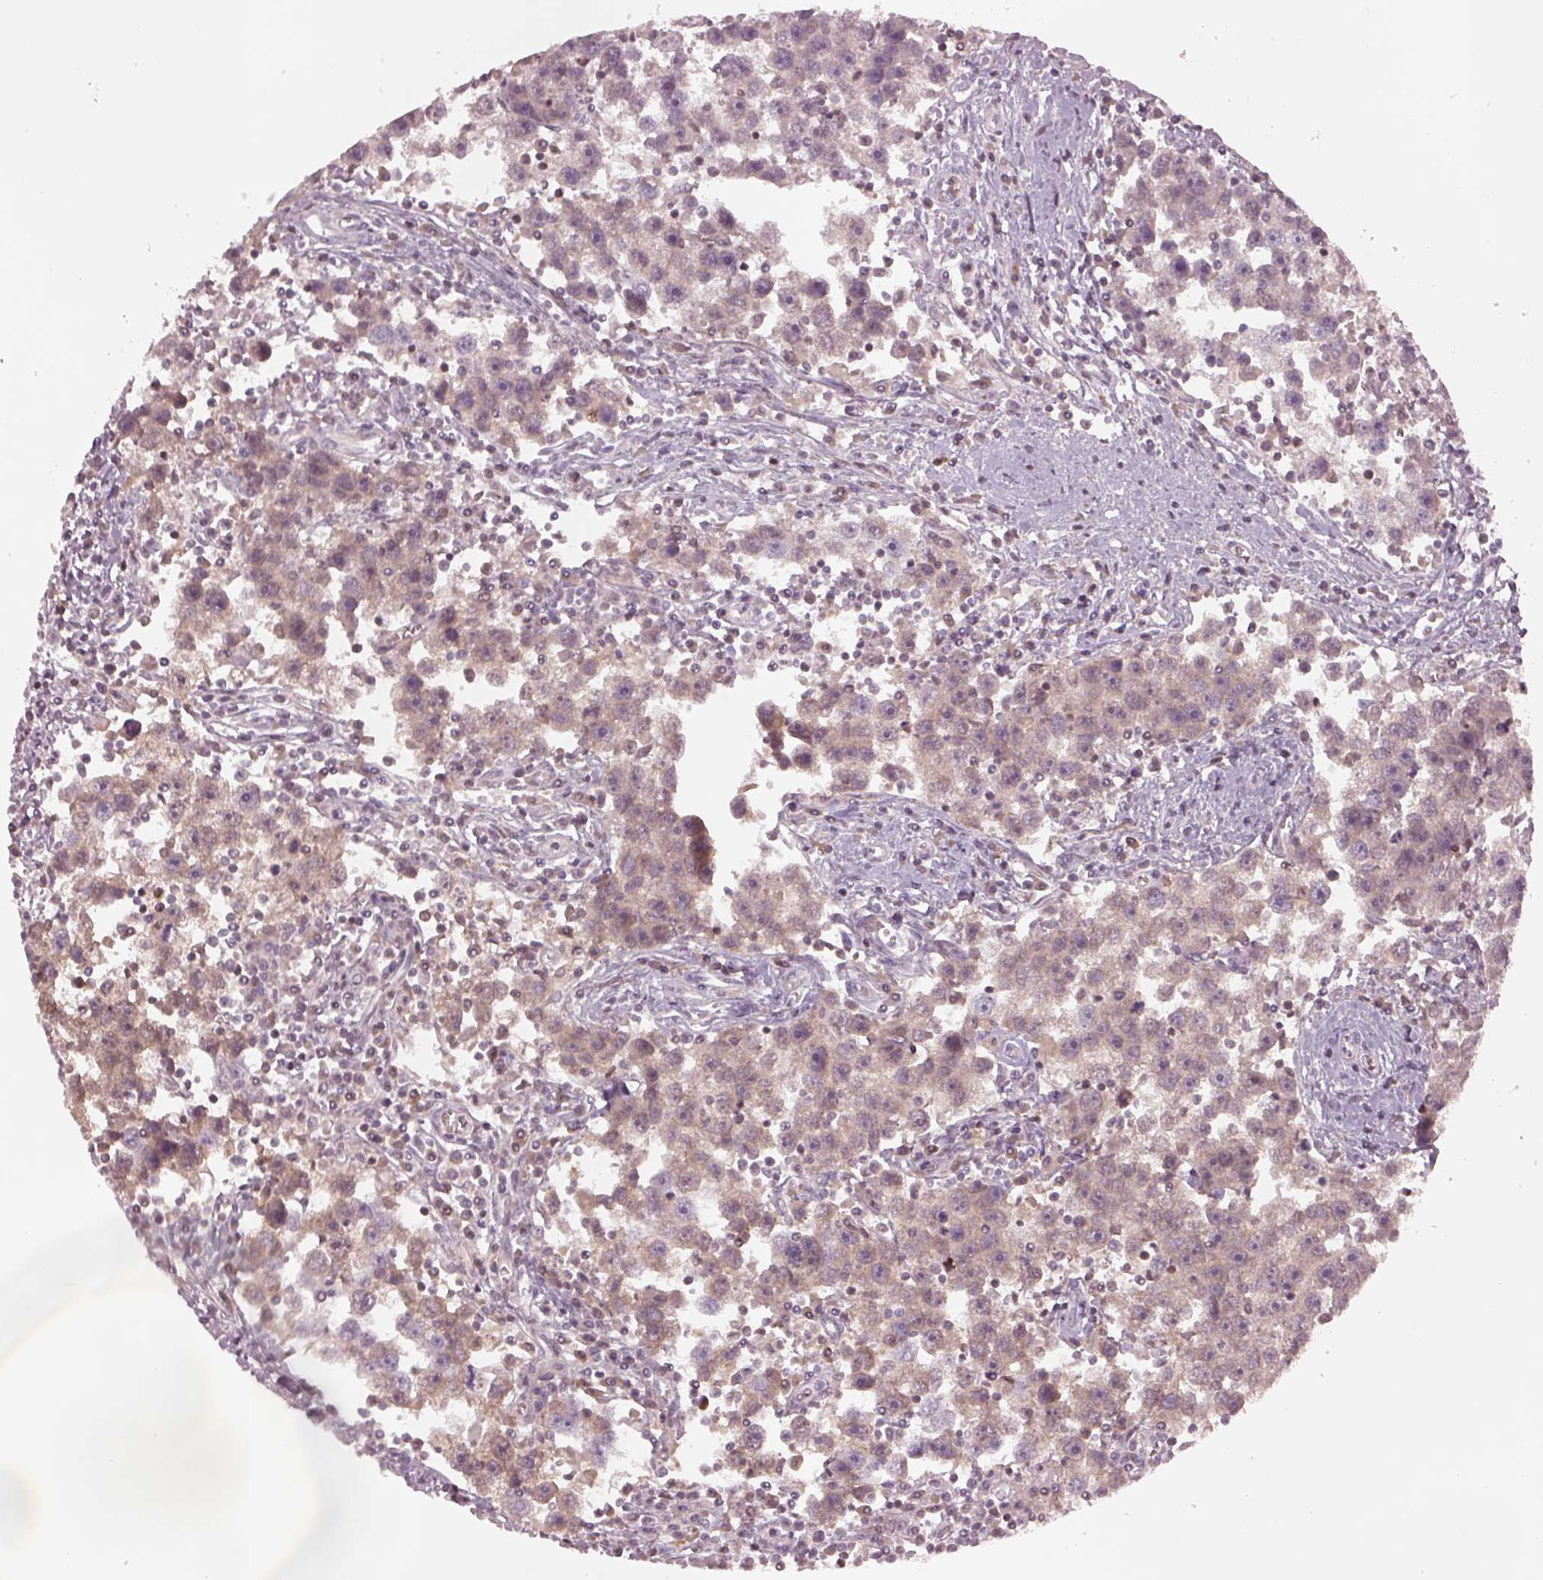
{"staining": {"intensity": "weak", "quantity": "25%-75%", "location": "cytoplasmic/membranous"}, "tissue": "testis cancer", "cell_type": "Tumor cells", "image_type": "cancer", "snomed": [{"axis": "morphology", "description": "Seminoma, NOS"}, {"axis": "topography", "description": "Testis"}], "caption": "Brown immunohistochemical staining in testis seminoma demonstrates weak cytoplasmic/membranous expression in about 25%-75% of tumor cells.", "gene": "TLX3", "patient": {"sex": "male", "age": 30}}